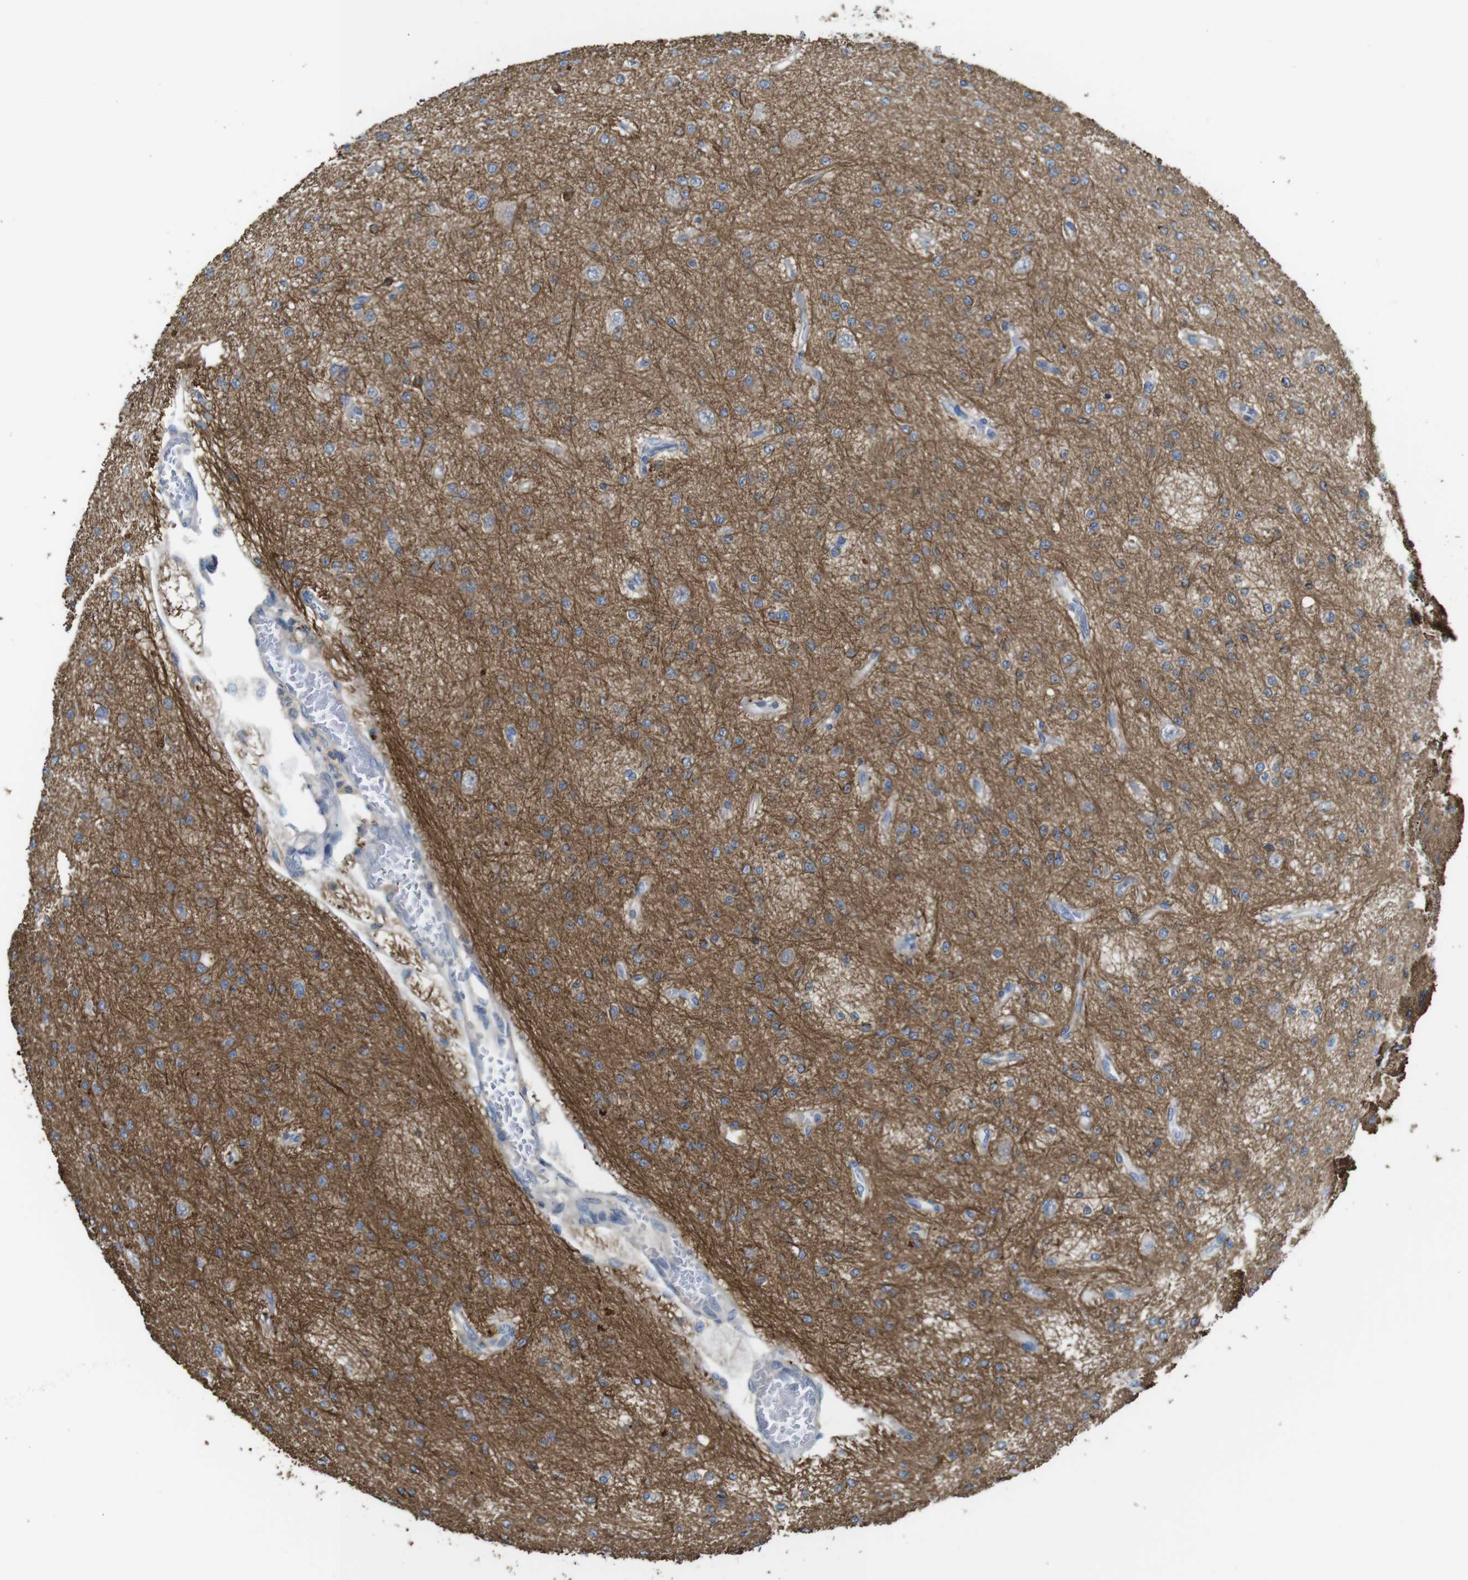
{"staining": {"intensity": "moderate", "quantity": "<25%", "location": "cytoplasmic/membranous"}, "tissue": "glioma", "cell_type": "Tumor cells", "image_type": "cancer", "snomed": [{"axis": "morphology", "description": "Glioma, malignant, Low grade"}, {"axis": "topography", "description": "Brain"}], "caption": "Human malignant glioma (low-grade) stained with a protein marker displays moderate staining in tumor cells.", "gene": "CDC34", "patient": {"sex": "male", "age": 38}}